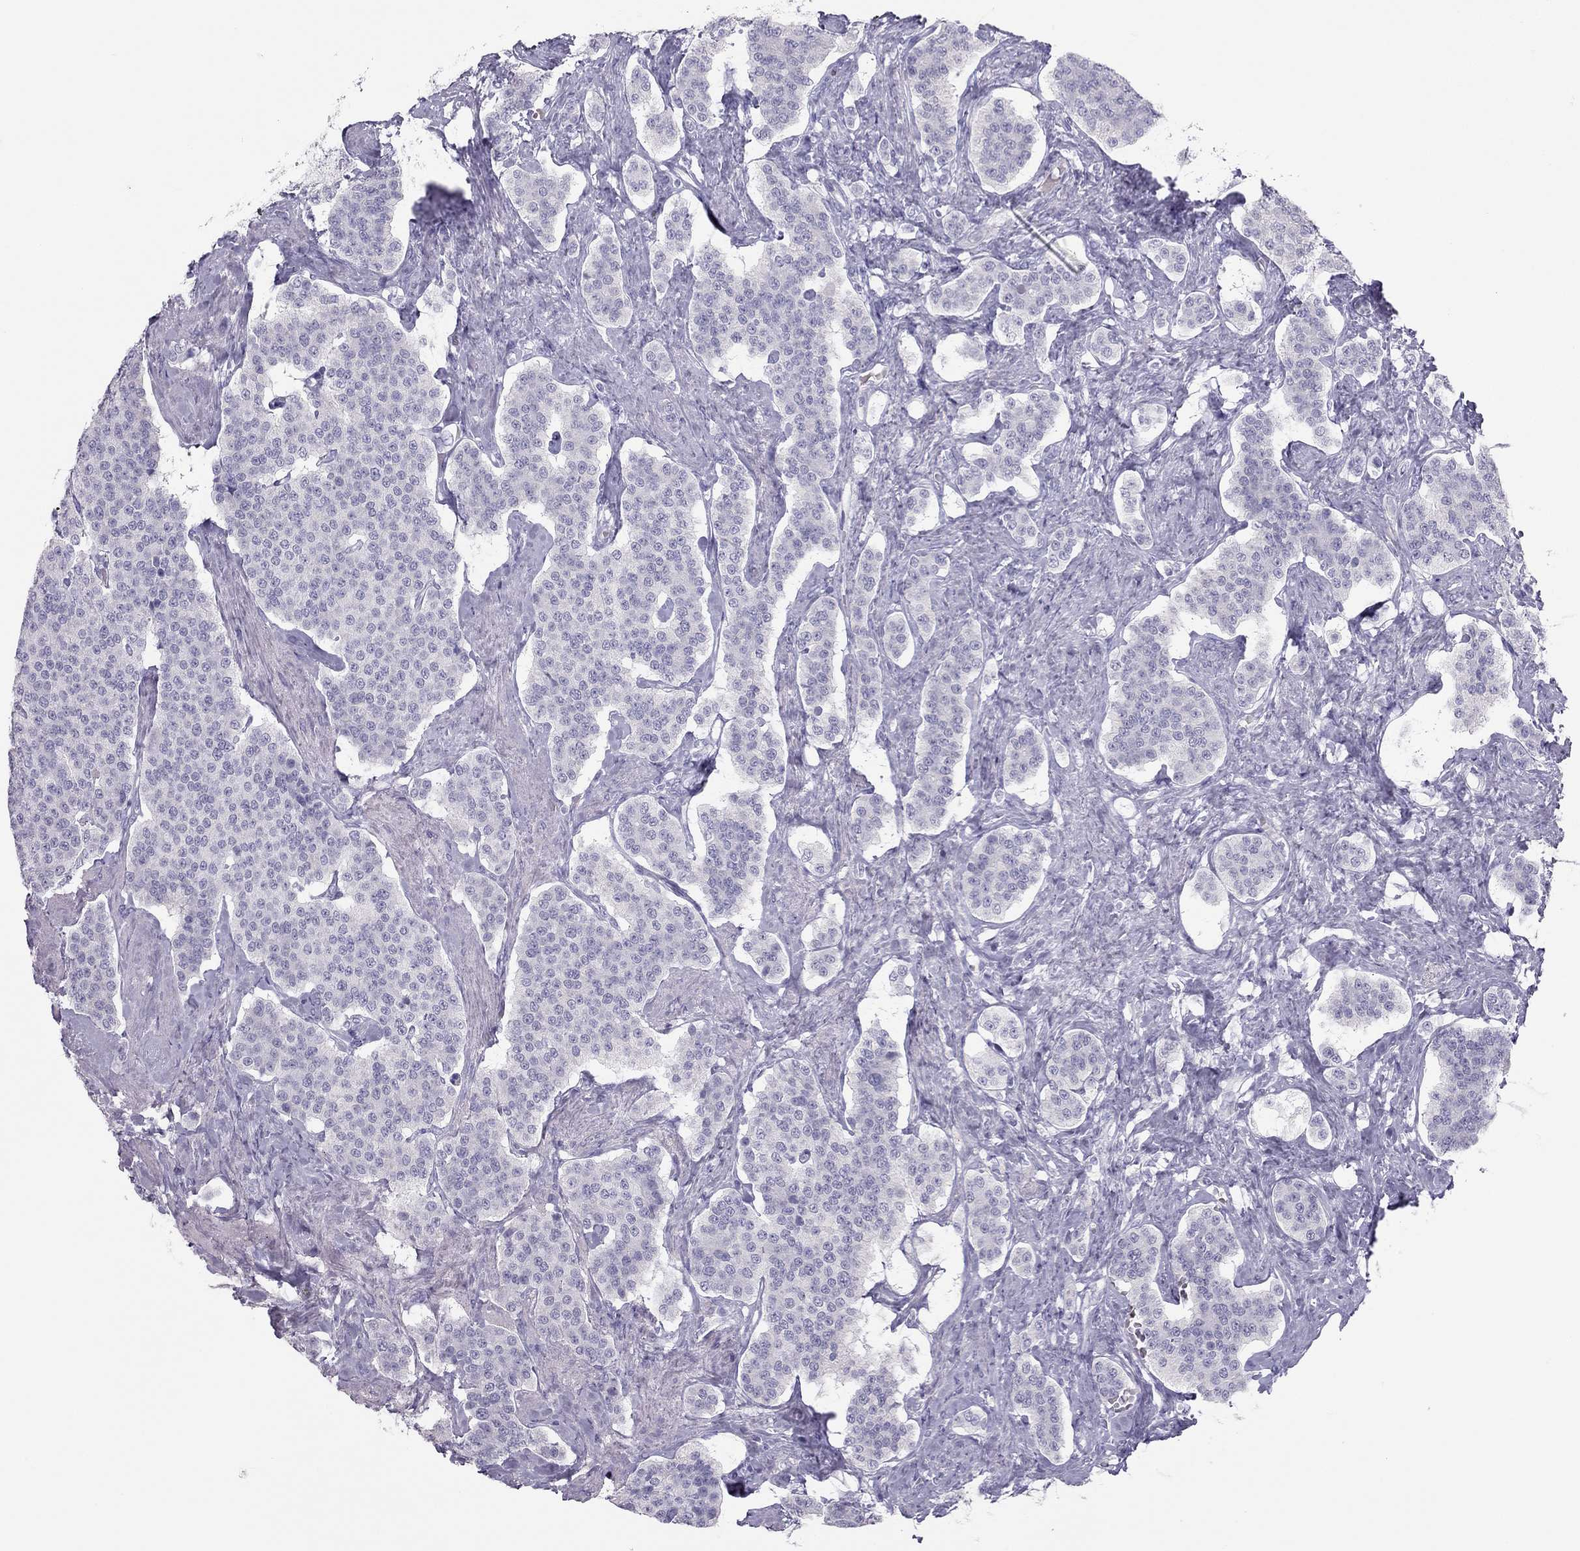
{"staining": {"intensity": "negative", "quantity": "none", "location": "none"}, "tissue": "carcinoid", "cell_type": "Tumor cells", "image_type": "cancer", "snomed": [{"axis": "morphology", "description": "Carcinoid, malignant, NOS"}, {"axis": "topography", "description": "Small intestine"}], "caption": "A photomicrograph of carcinoid (malignant) stained for a protein displays no brown staining in tumor cells.", "gene": "SPATA12", "patient": {"sex": "female", "age": 58}}